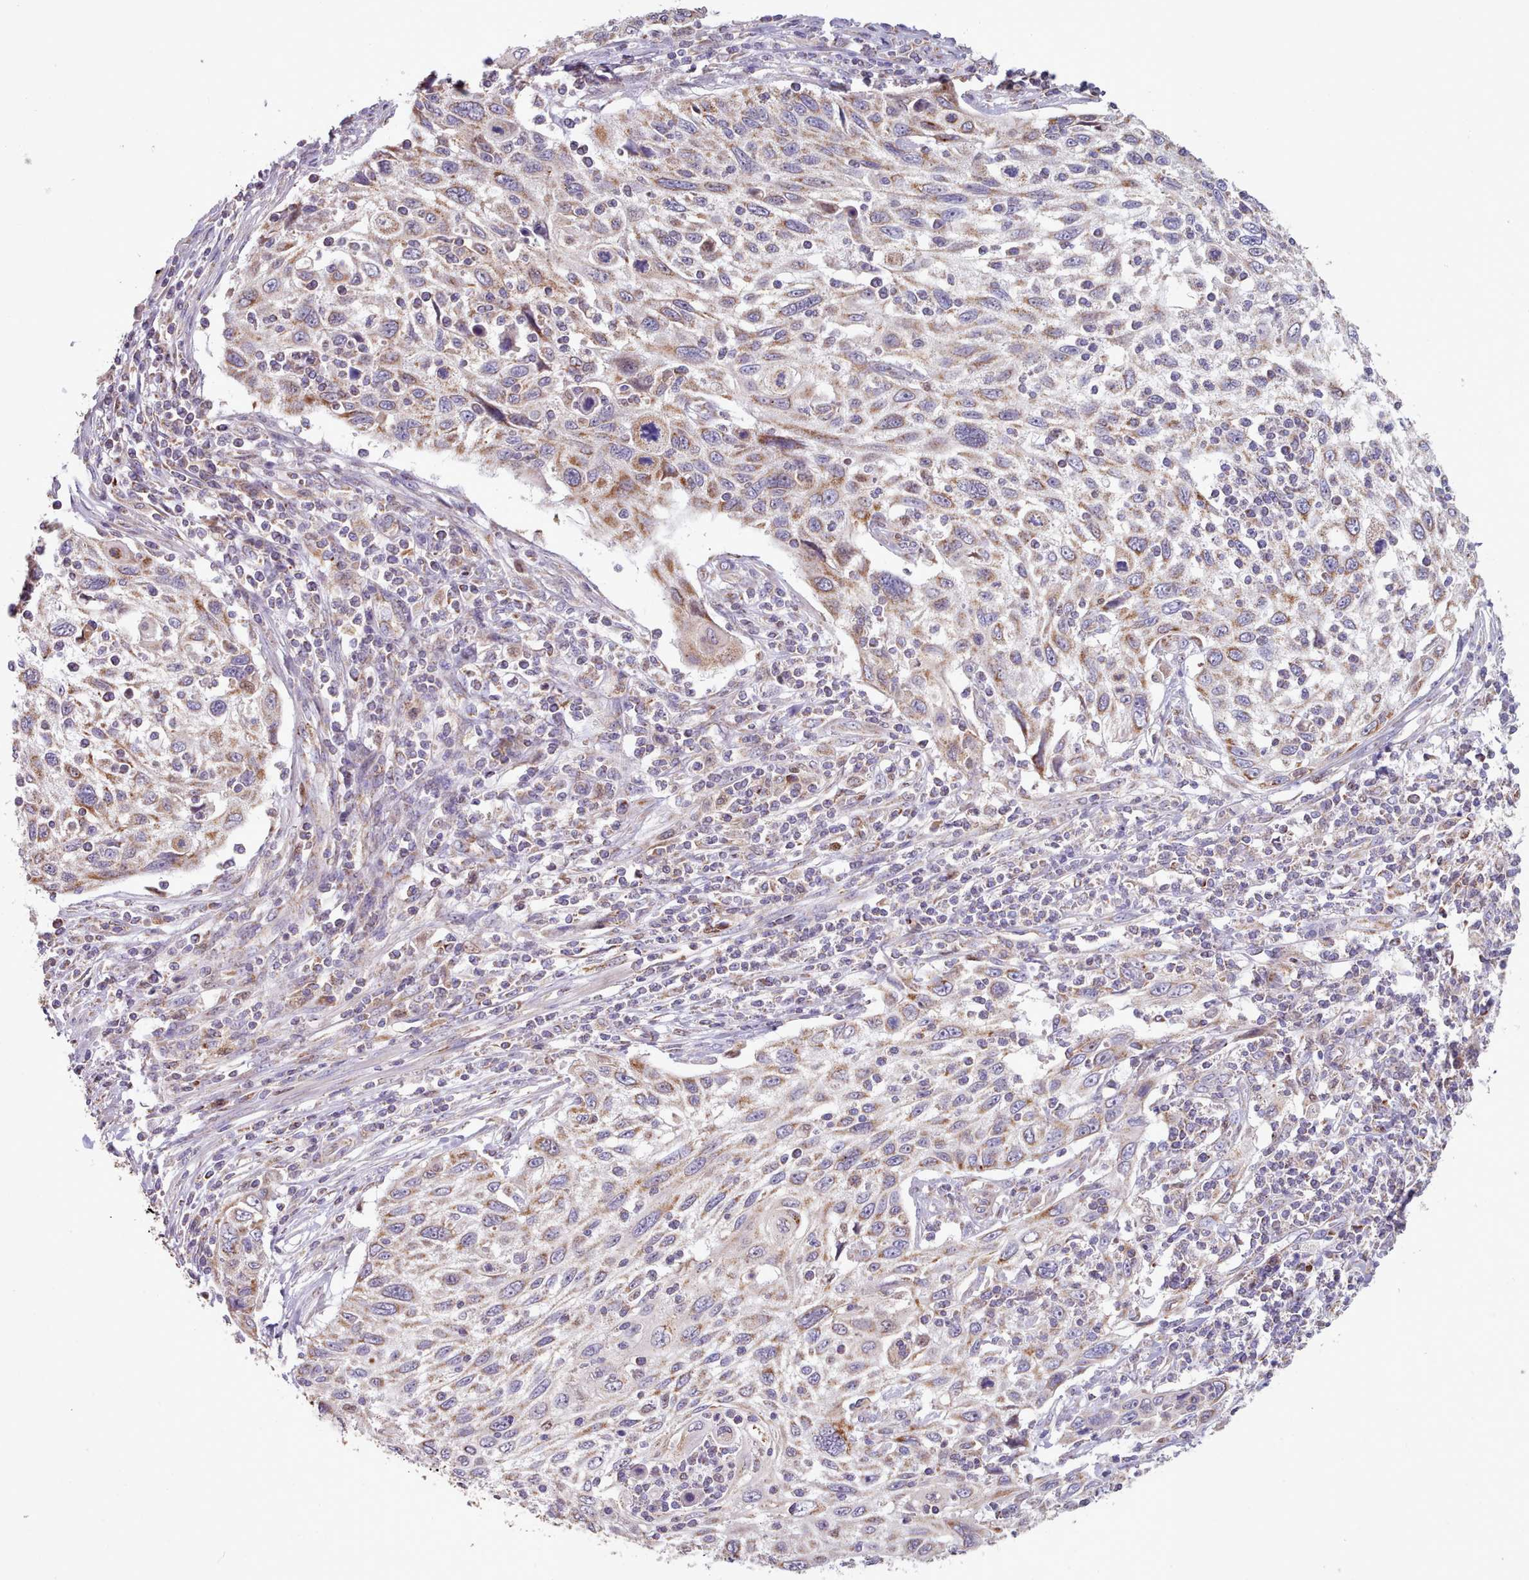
{"staining": {"intensity": "weak", "quantity": "25%-75%", "location": "cytoplasmic/membranous"}, "tissue": "cervical cancer", "cell_type": "Tumor cells", "image_type": "cancer", "snomed": [{"axis": "morphology", "description": "Squamous cell carcinoma, NOS"}, {"axis": "topography", "description": "Cervix"}], "caption": "Protein expression by IHC demonstrates weak cytoplasmic/membranous positivity in approximately 25%-75% of tumor cells in cervical squamous cell carcinoma. The staining was performed using DAB (3,3'-diaminobenzidine), with brown indicating positive protein expression. Nuclei are stained blue with hematoxylin.", "gene": "HSDL2", "patient": {"sex": "female", "age": 70}}